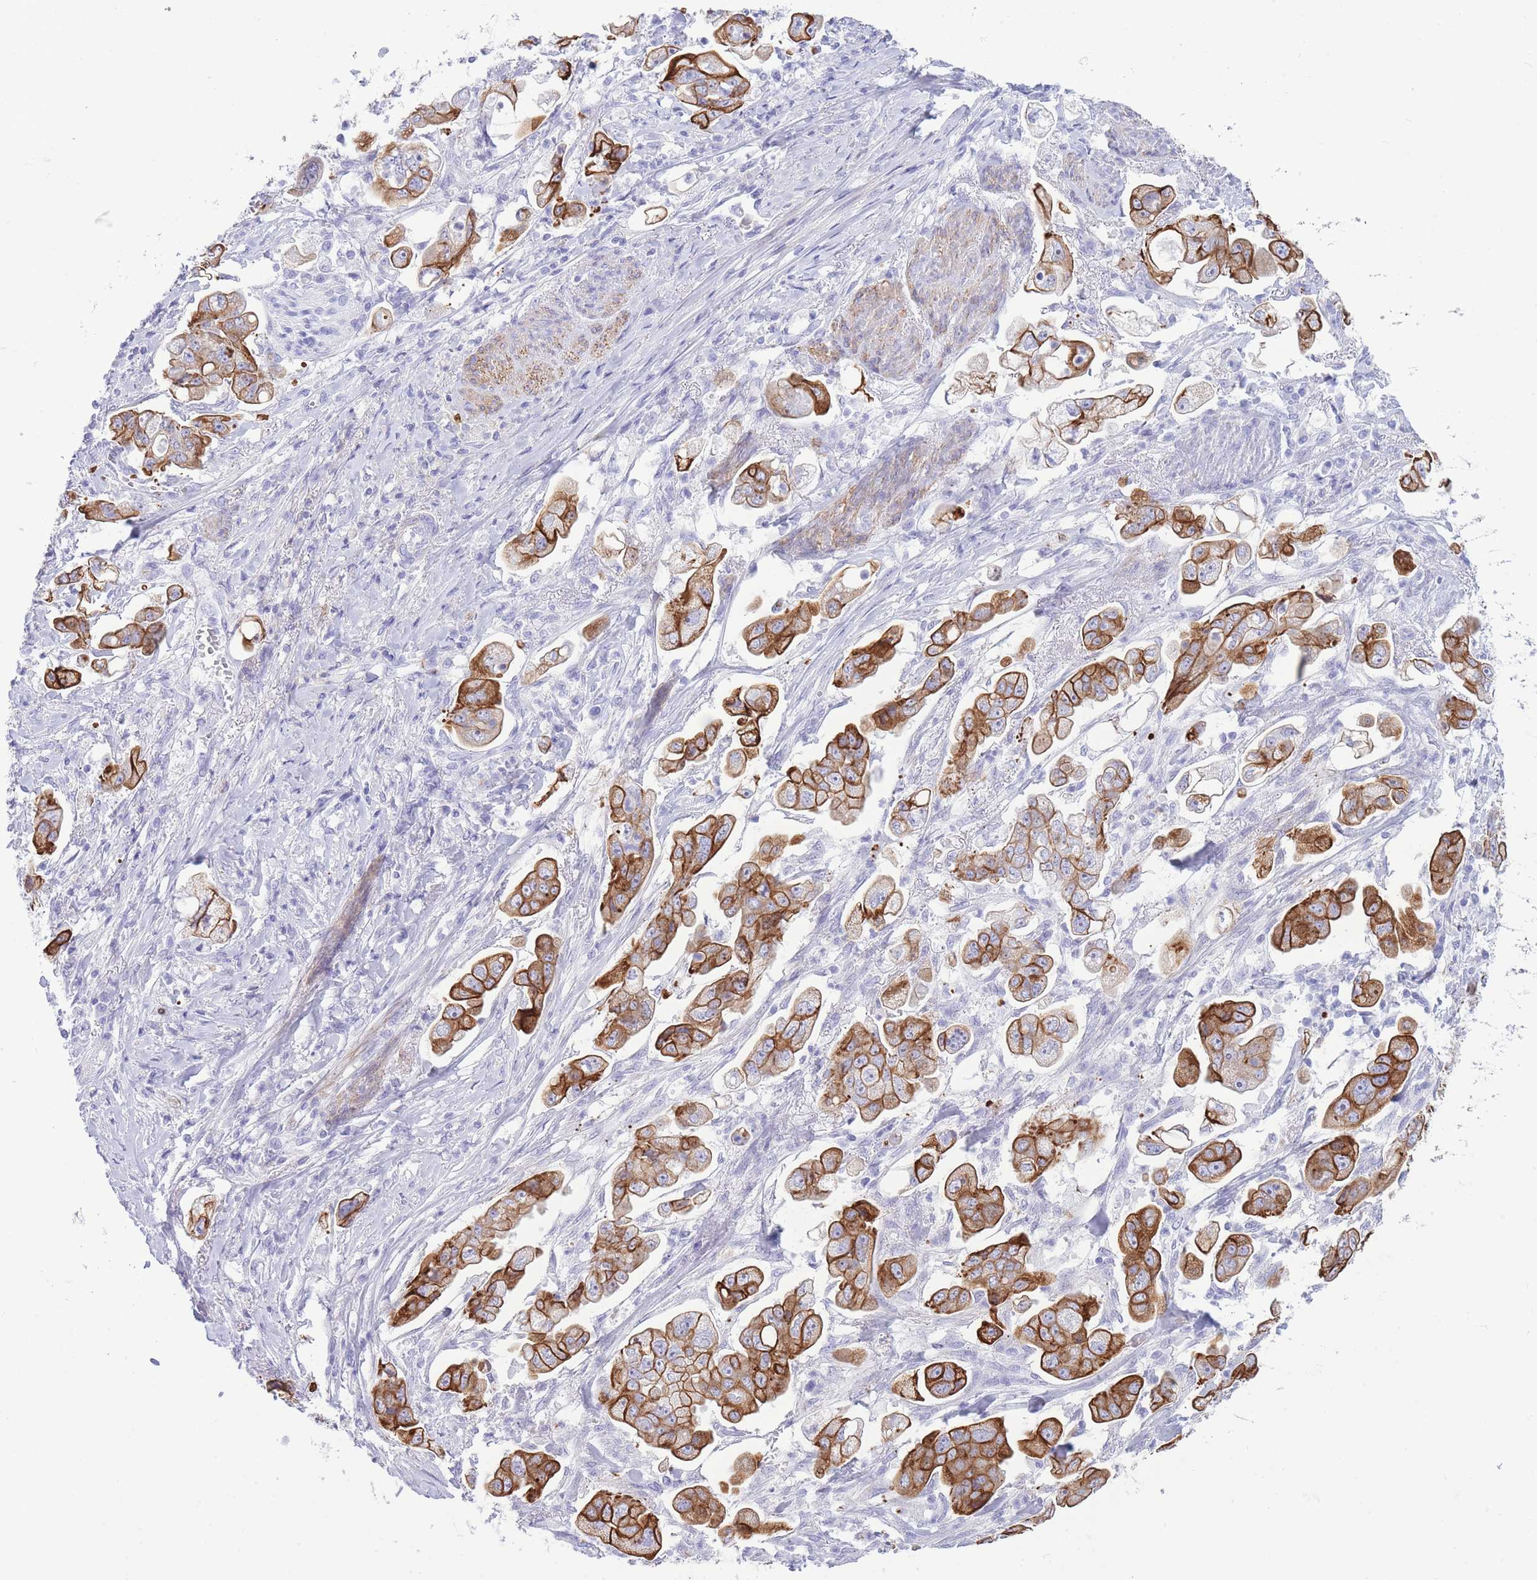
{"staining": {"intensity": "strong", "quantity": "25%-75%", "location": "cytoplasmic/membranous"}, "tissue": "stomach cancer", "cell_type": "Tumor cells", "image_type": "cancer", "snomed": [{"axis": "morphology", "description": "Adenocarcinoma, NOS"}, {"axis": "topography", "description": "Stomach"}], "caption": "Strong cytoplasmic/membranous expression is seen in about 25%-75% of tumor cells in adenocarcinoma (stomach).", "gene": "VWA8", "patient": {"sex": "male", "age": 62}}